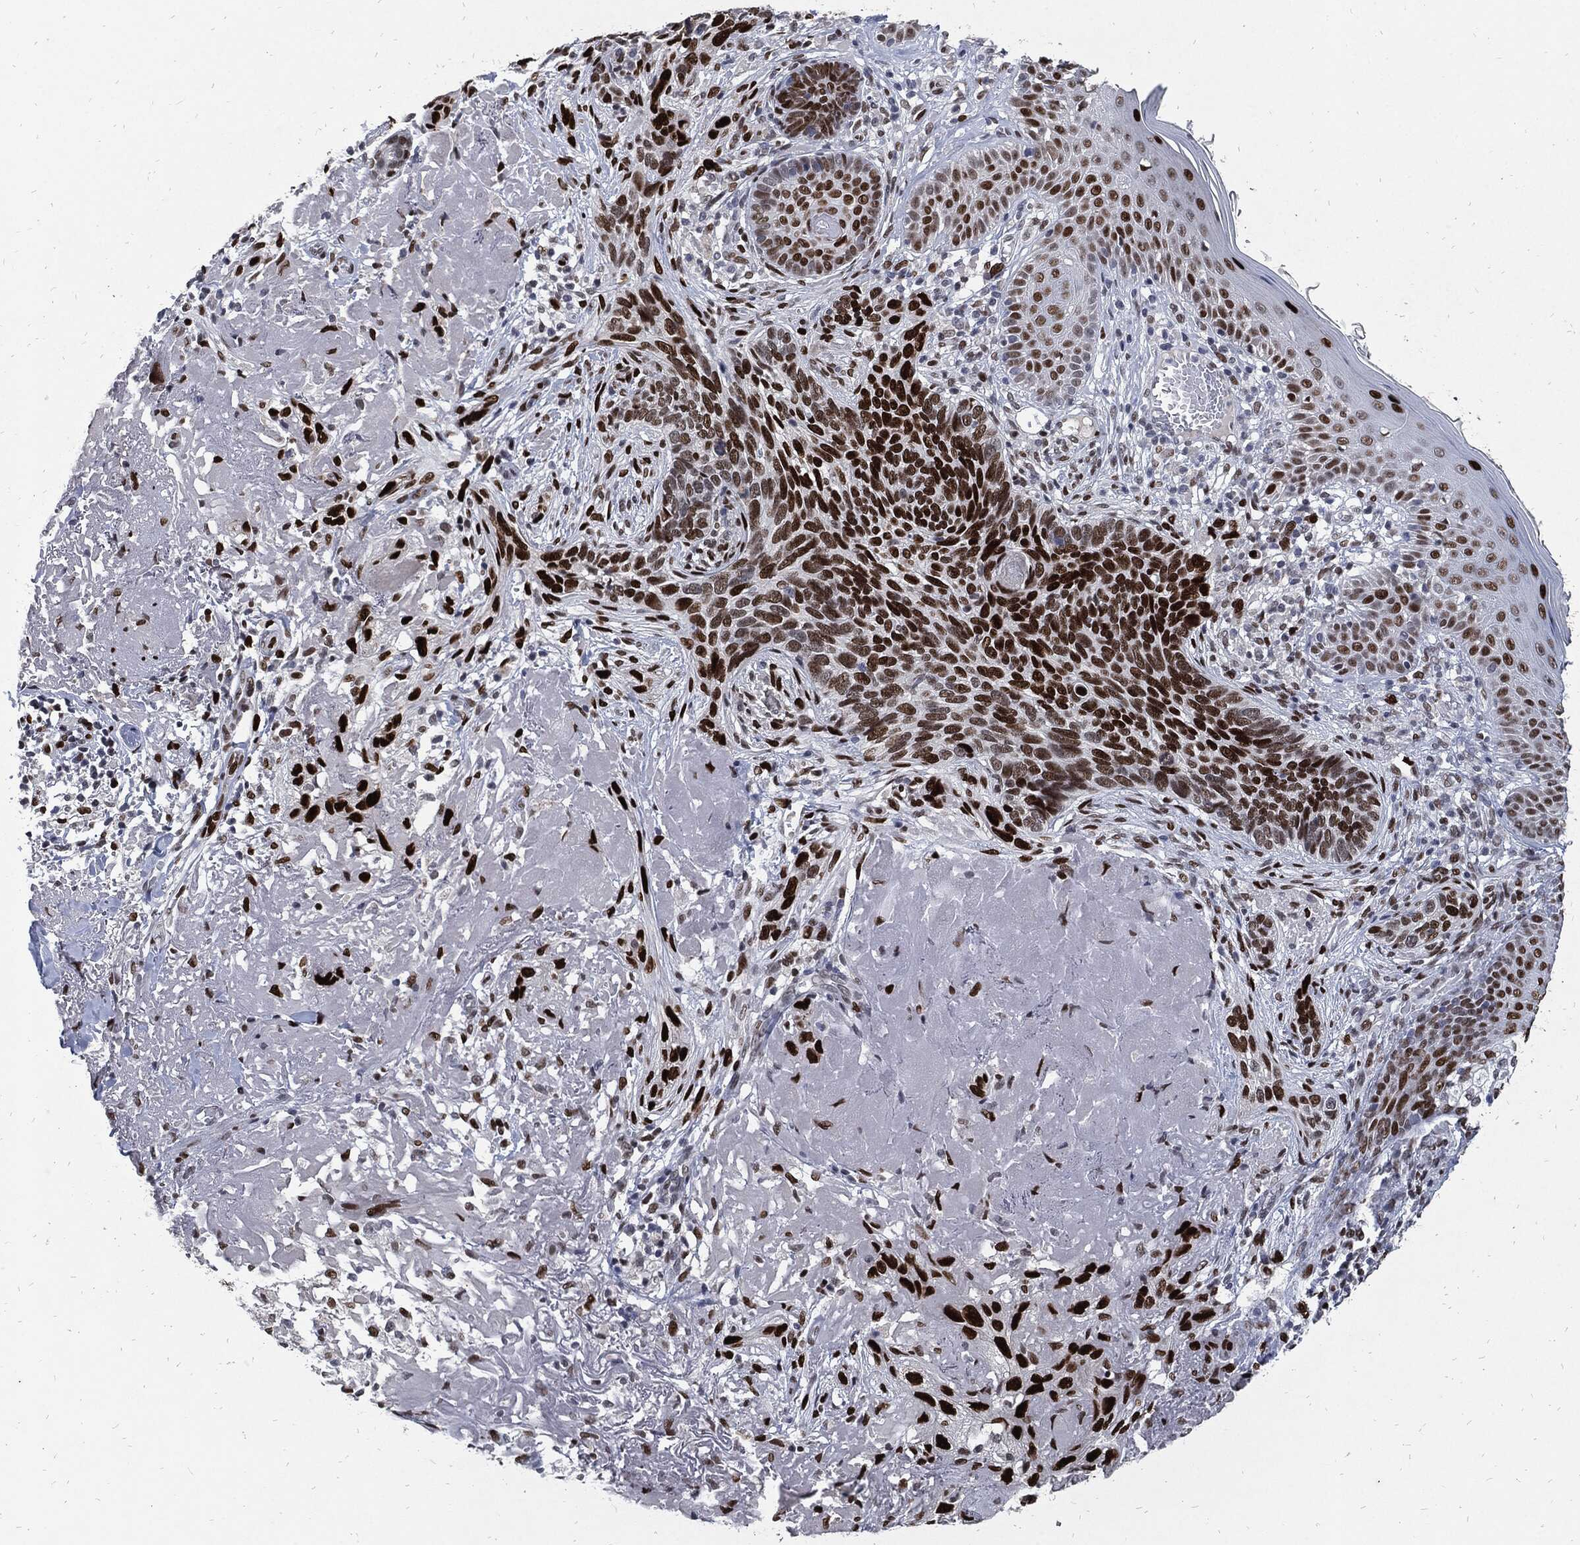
{"staining": {"intensity": "strong", "quantity": "25%-75%", "location": "nuclear"}, "tissue": "skin cancer", "cell_type": "Tumor cells", "image_type": "cancer", "snomed": [{"axis": "morphology", "description": "Basal cell carcinoma"}, {"axis": "topography", "description": "Skin"}], "caption": "Basal cell carcinoma (skin) stained for a protein displays strong nuclear positivity in tumor cells.", "gene": "JUN", "patient": {"sex": "male", "age": 91}}